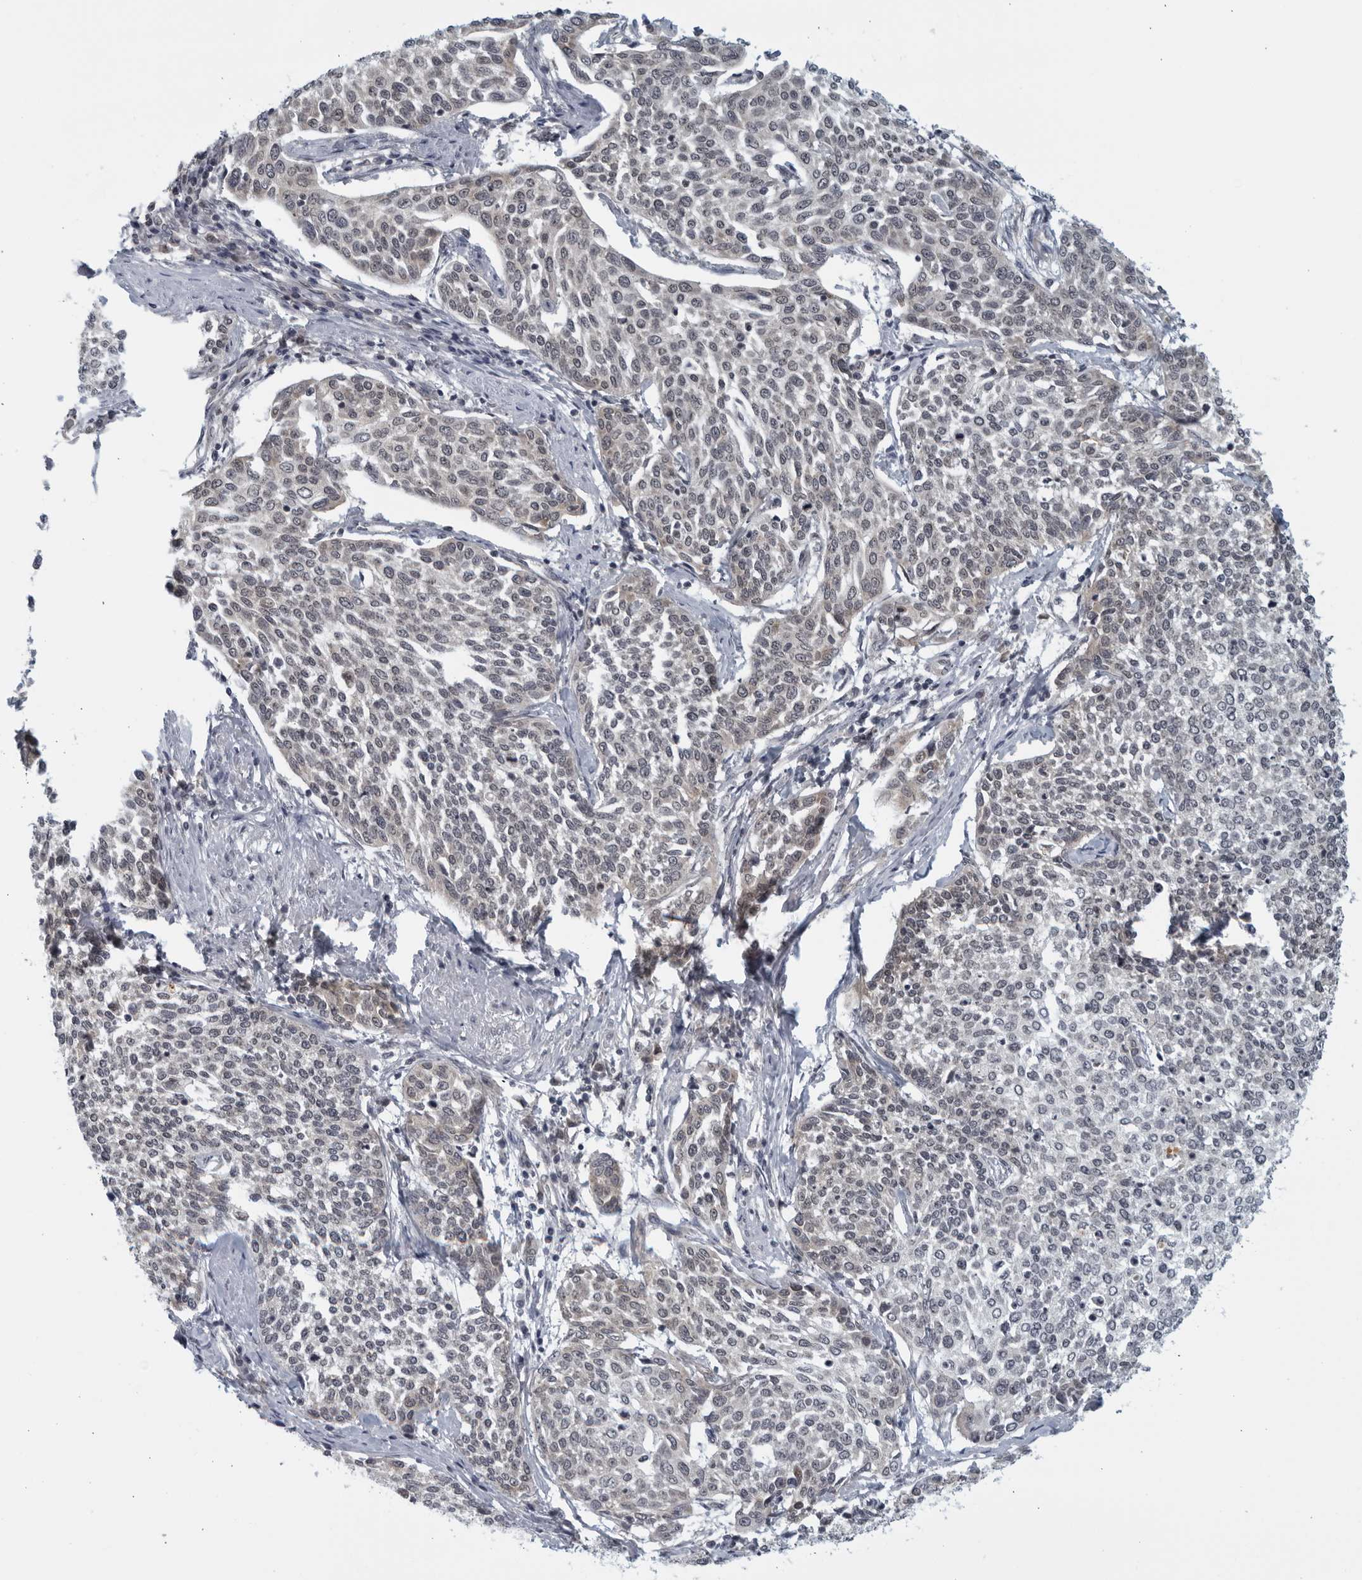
{"staining": {"intensity": "weak", "quantity": "<25%", "location": "cytoplasmic/membranous"}, "tissue": "cervical cancer", "cell_type": "Tumor cells", "image_type": "cancer", "snomed": [{"axis": "morphology", "description": "Squamous cell carcinoma, NOS"}, {"axis": "topography", "description": "Cervix"}], "caption": "Immunohistochemistry image of cervical cancer stained for a protein (brown), which shows no expression in tumor cells. The staining was performed using DAB to visualize the protein expression in brown, while the nuclei were stained in blue with hematoxylin (Magnification: 20x).", "gene": "RC3H1", "patient": {"sex": "female", "age": 34}}